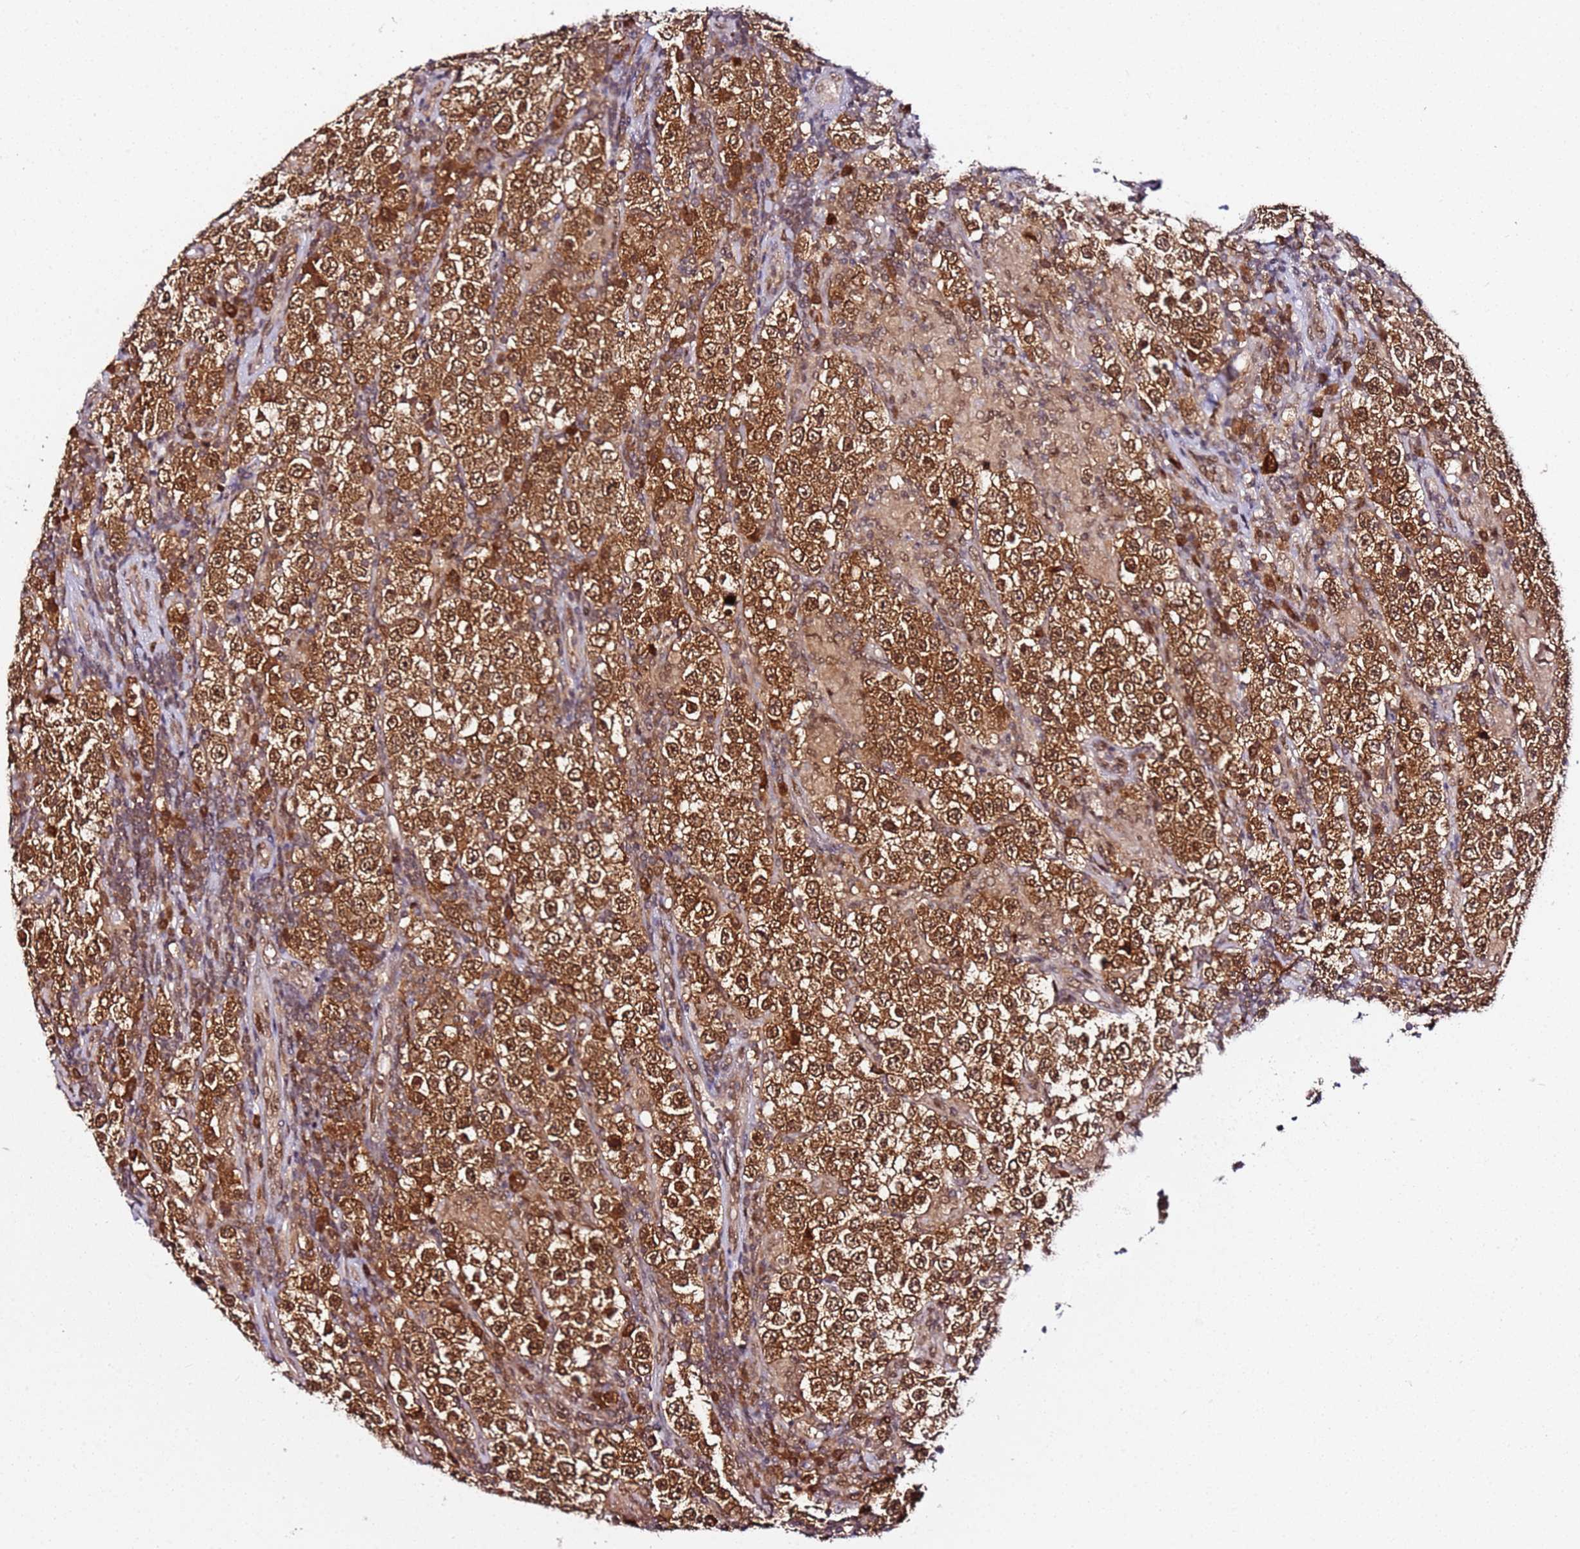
{"staining": {"intensity": "moderate", "quantity": ">75%", "location": "cytoplasmic/membranous,nuclear"}, "tissue": "testis cancer", "cell_type": "Tumor cells", "image_type": "cancer", "snomed": [{"axis": "morphology", "description": "Normal tissue, NOS"}, {"axis": "morphology", "description": "Urothelial carcinoma, High grade"}, {"axis": "morphology", "description": "Seminoma, NOS"}, {"axis": "morphology", "description": "Carcinoma, Embryonal, NOS"}, {"axis": "topography", "description": "Urinary bladder"}, {"axis": "topography", "description": "Testis"}], "caption": "A micrograph of testis cancer stained for a protein demonstrates moderate cytoplasmic/membranous and nuclear brown staining in tumor cells.", "gene": "RGS18", "patient": {"sex": "male", "age": 41}}